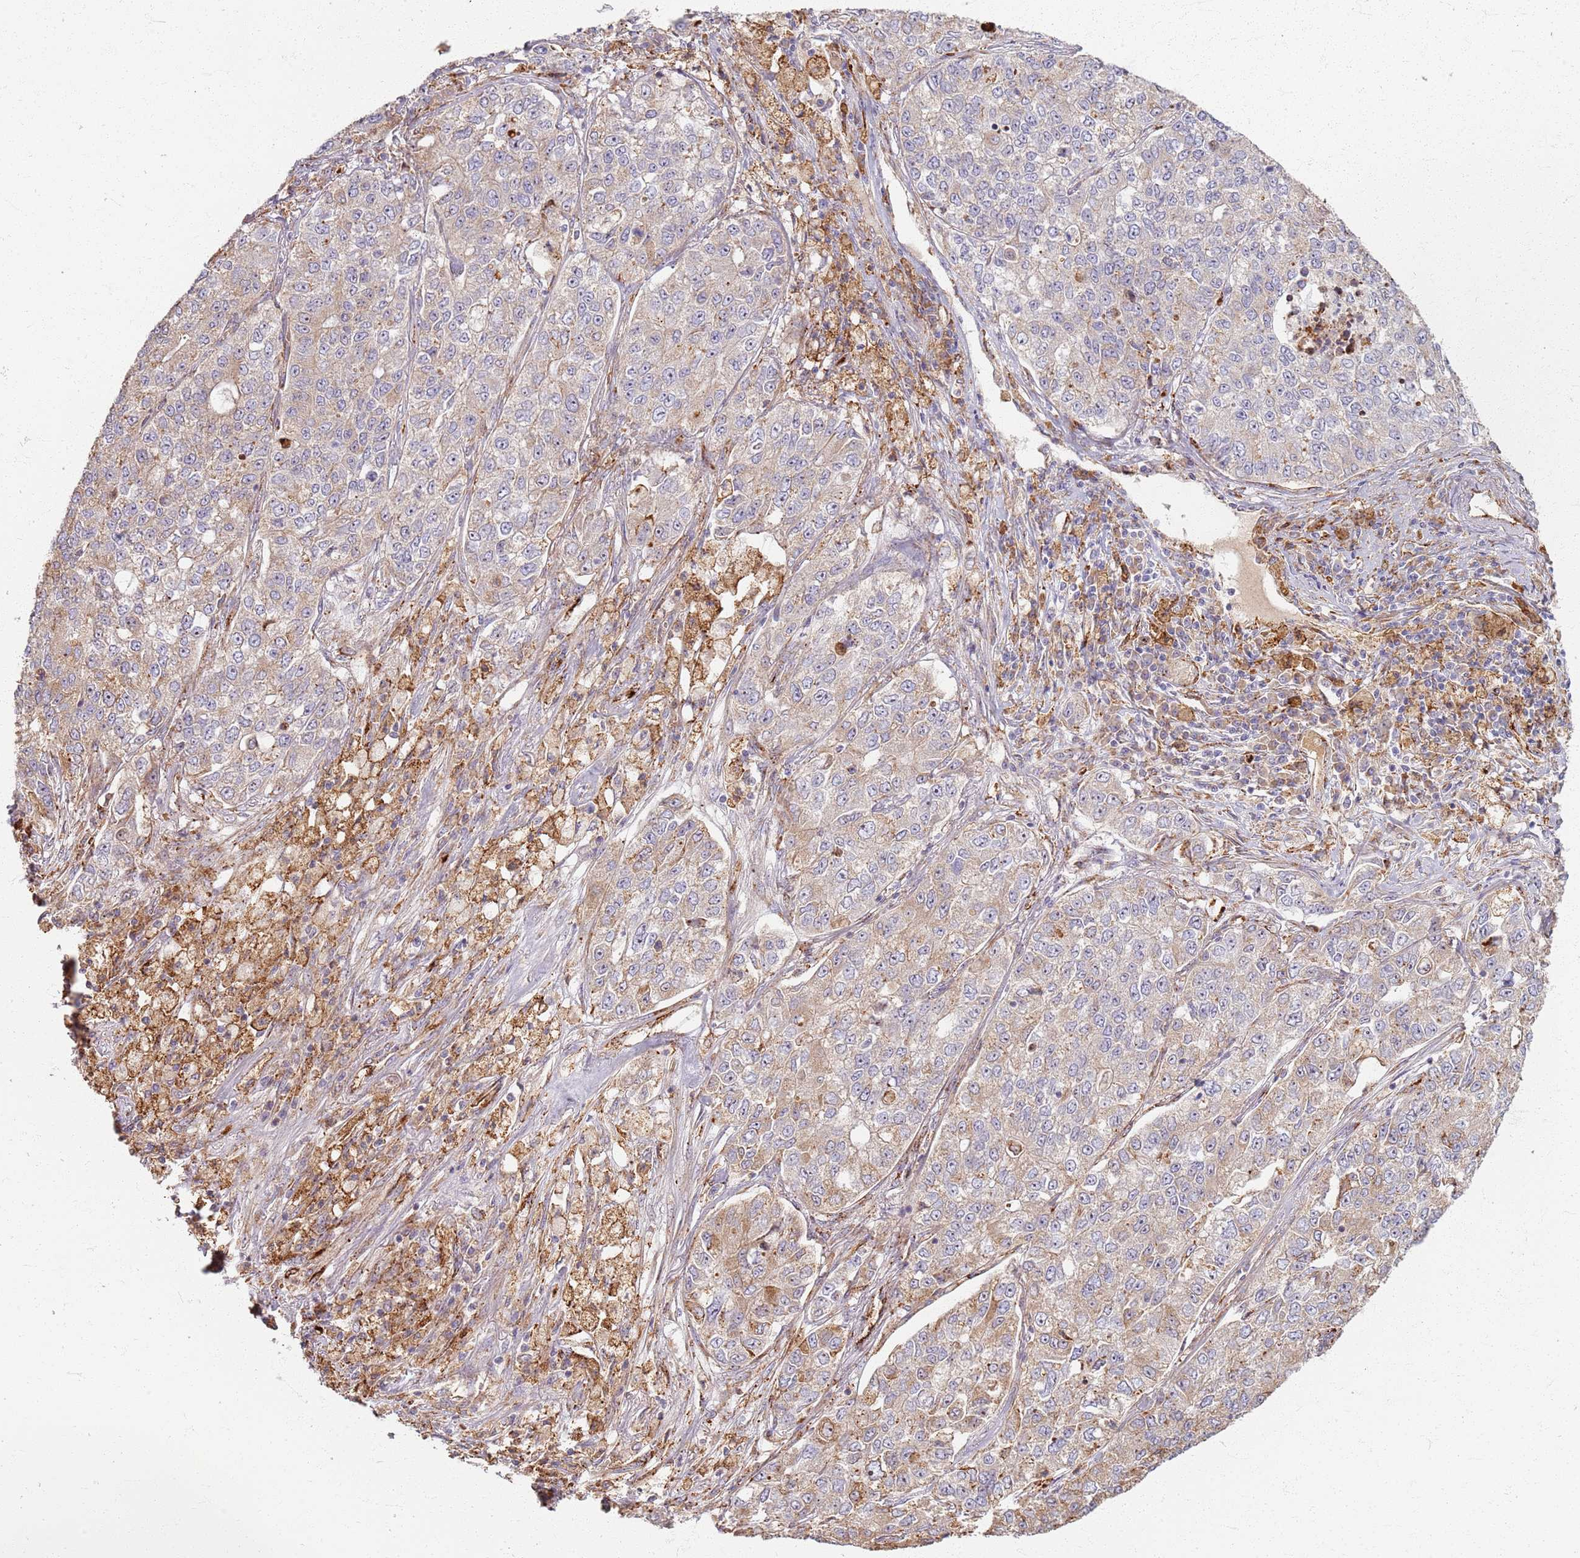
{"staining": {"intensity": "moderate", "quantity": "25%-75%", "location": "cytoplasmic/membranous"}, "tissue": "lung cancer", "cell_type": "Tumor cells", "image_type": "cancer", "snomed": [{"axis": "morphology", "description": "Adenocarcinoma, NOS"}, {"axis": "topography", "description": "Lung"}], "caption": "The image exhibits immunohistochemical staining of adenocarcinoma (lung). There is moderate cytoplasmic/membranous expression is present in approximately 25%-75% of tumor cells. (DAB (3,3'-diaminobenzidine) IHC with brightfield microscopy, high magnification).", "gene": "KRI1", "patient": {"sex": "male", "age": 49}}